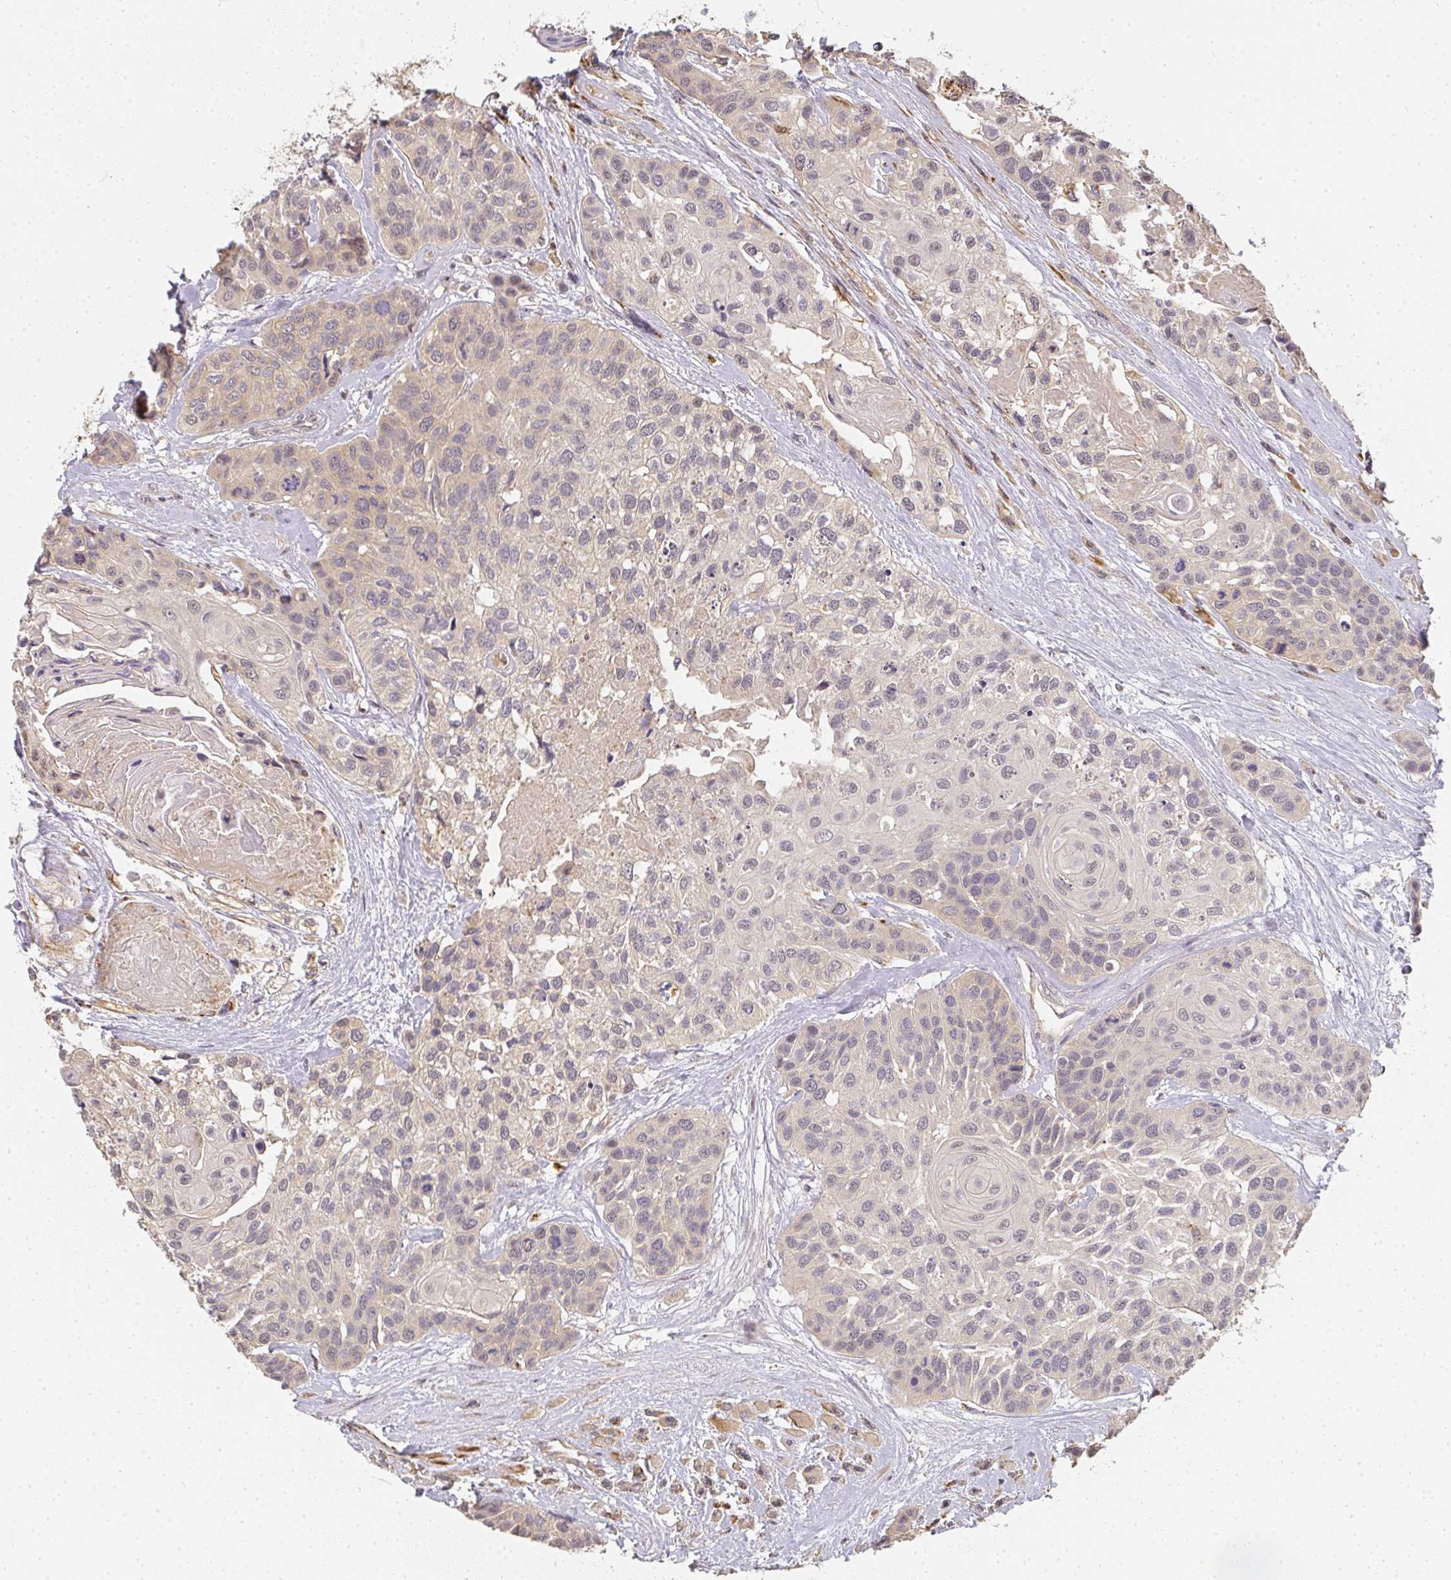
{"staining": {"intensity": "weak", "quantity": "<25%", "location": "cytoplasmic/membranous"}, "tissue": "head and neck cancer", "cell_type": "Tumor cells", "image_type": "cancer", "snomed": [{"axis": "morphology", "description": "Squamous cell carcinoma, NOS"}, {"axis": "topography", "description": "Head-Neck"}], "caption": "Immunohistochemistry micrograph of neoplastic tissue: head and neck cancer stained with DAB displays no significant protein staining in tumor cells.", "gene": "SLC35B3", "patient": {"sex": "female", "age": 50}}